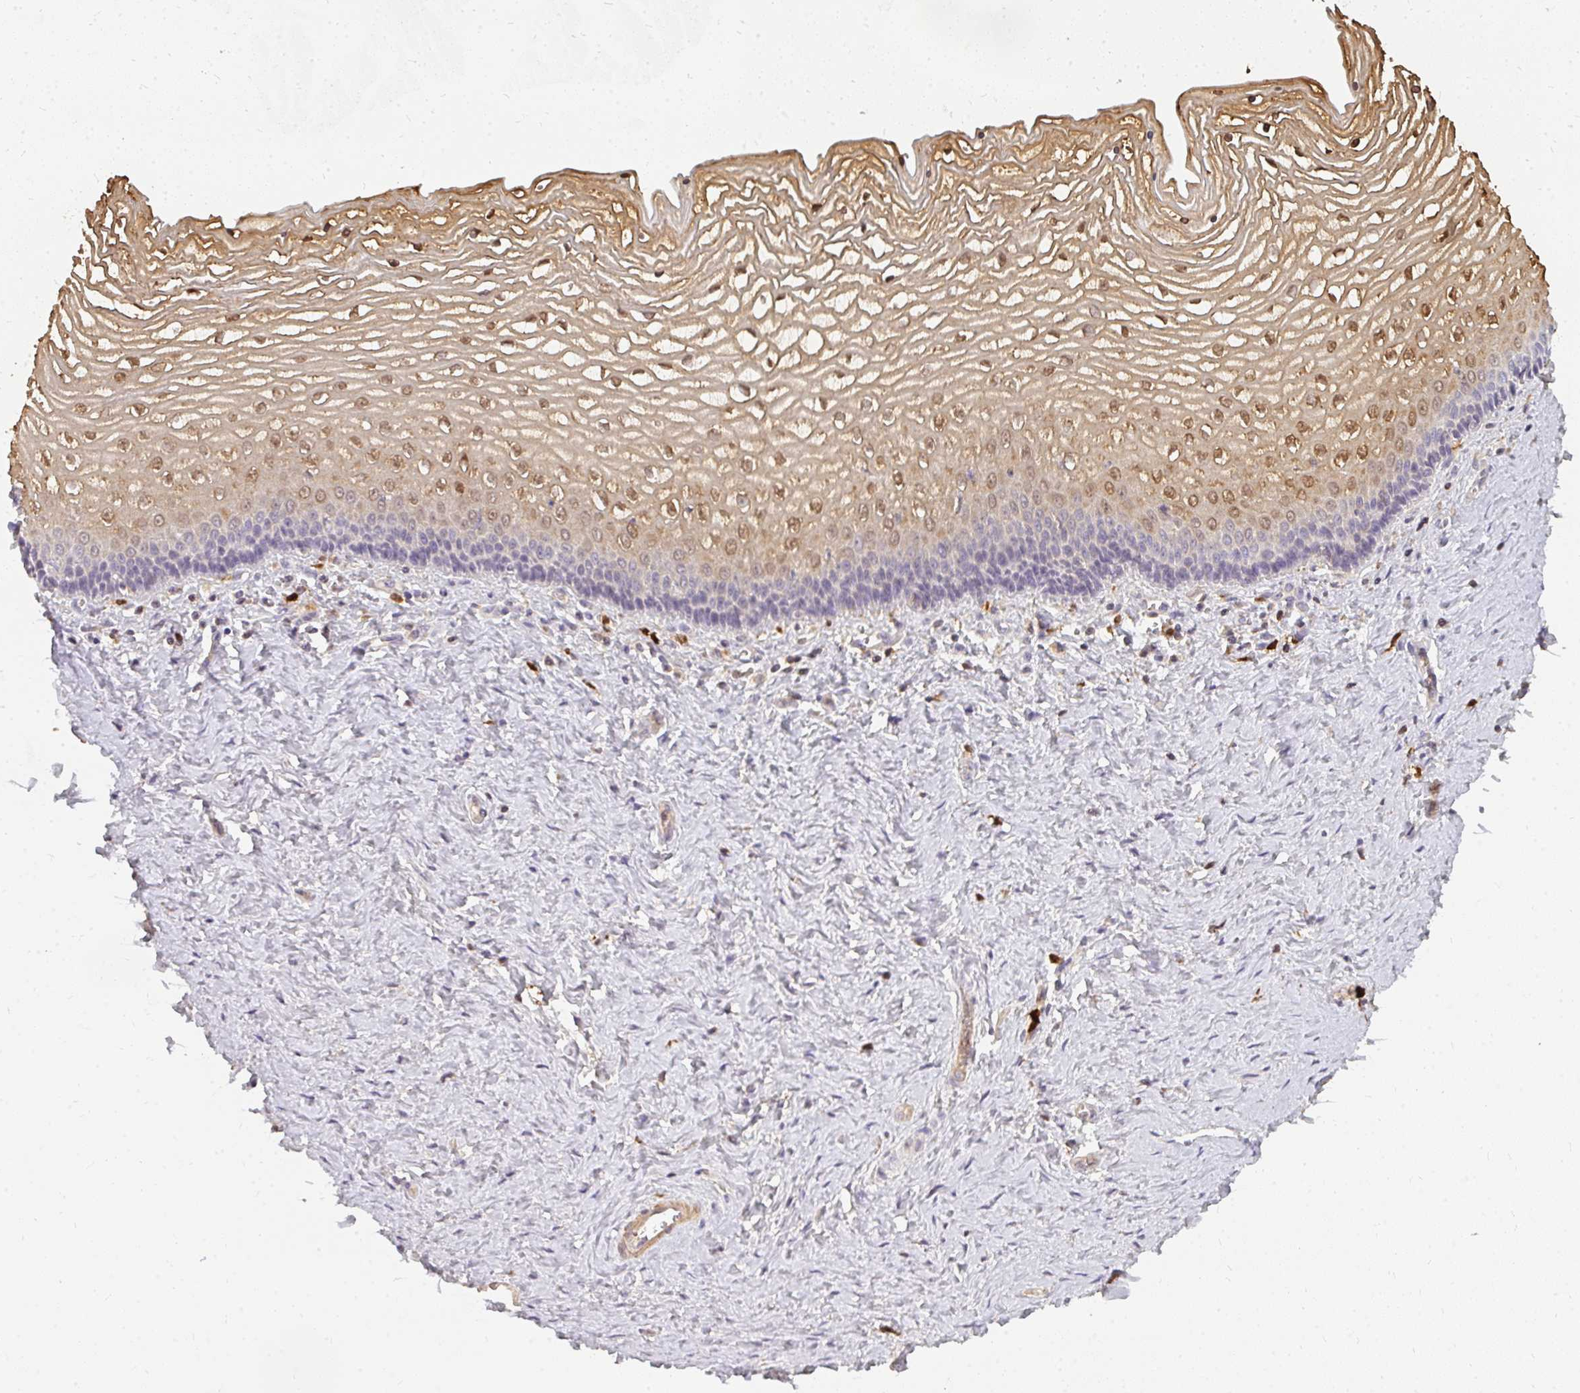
{"staining": {"intensity": "moderate", "quantity": "25%-75%", "location": "cytoplasmic/membranous,nuclear"}, "tissue": "vagina", "cell_type": "Squamous epithelial cells", "image_type": "normal", "snomed": [{"axis": "morphology", "description": "Normal tissue, NOS"}, {"axis": "topography", "description": "Vagina"}], "caption": "Vagina stained for a protein (brown) shows moderate cytoplasmic/membranous,nuclear positive staining in about 25%-75% of squamous epithelial cells.", "gene": "CNTRL", "patient": {"sex": "female", "age": 45}}